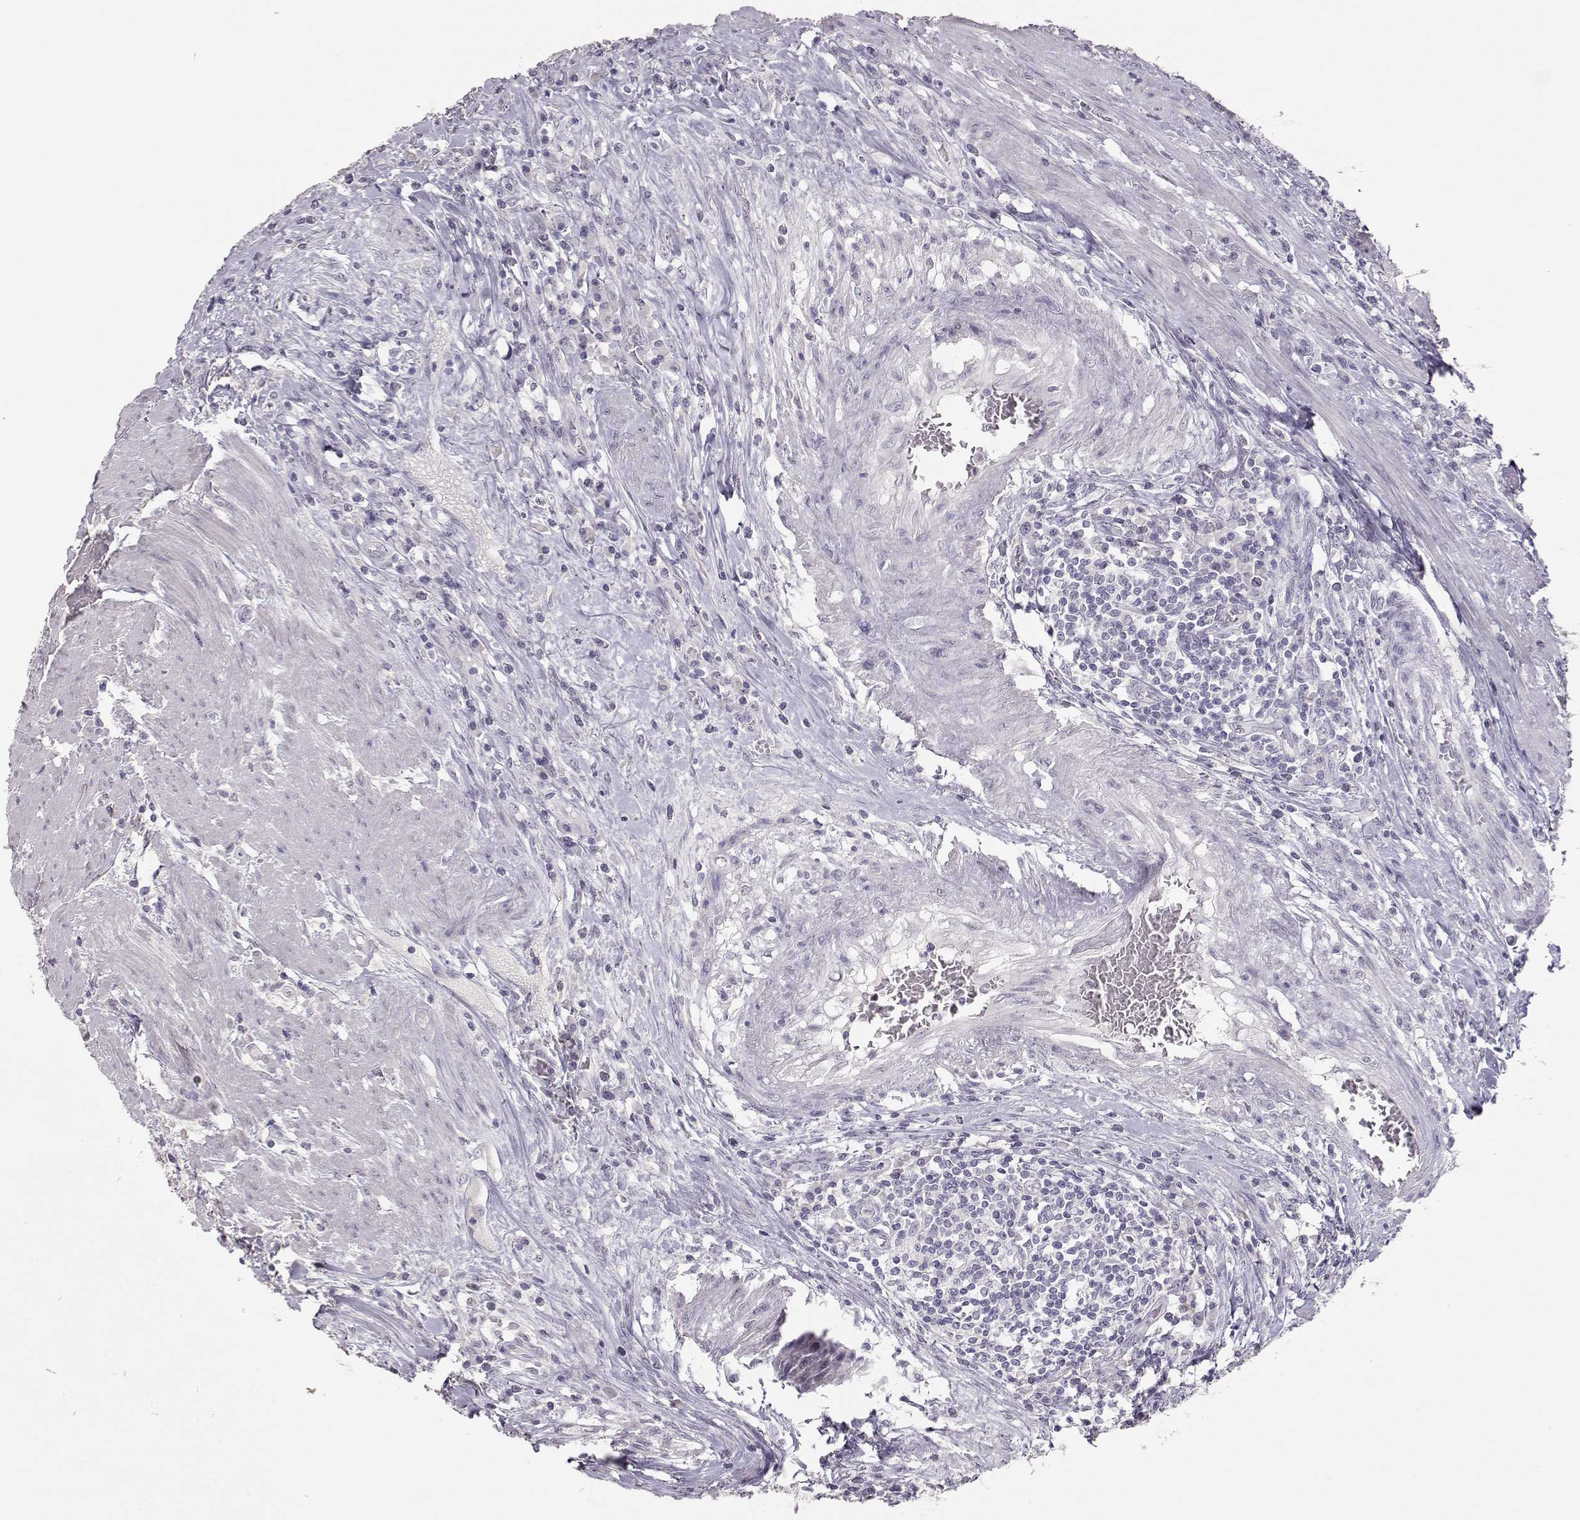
{"staining": {"intensity": "negative", "quantity": "none", "location": "none"}, "tissue": "colorectal cancer", "cell_type": "Tumor cells", "image_type": "cancer", "snomed": [{"axis": "morphology", "description": "Adenocarcinoma, NOS"}, {"axis": "topography", "description": "Colon"}], "caption": "Adenocarcinoma (colorectal) stained for a protein using immunohistochemistry (IHC) exhibits no positivity tumor cells.", "gene": "TKTL1", "patient": {"sex": "male", "age": 53}}